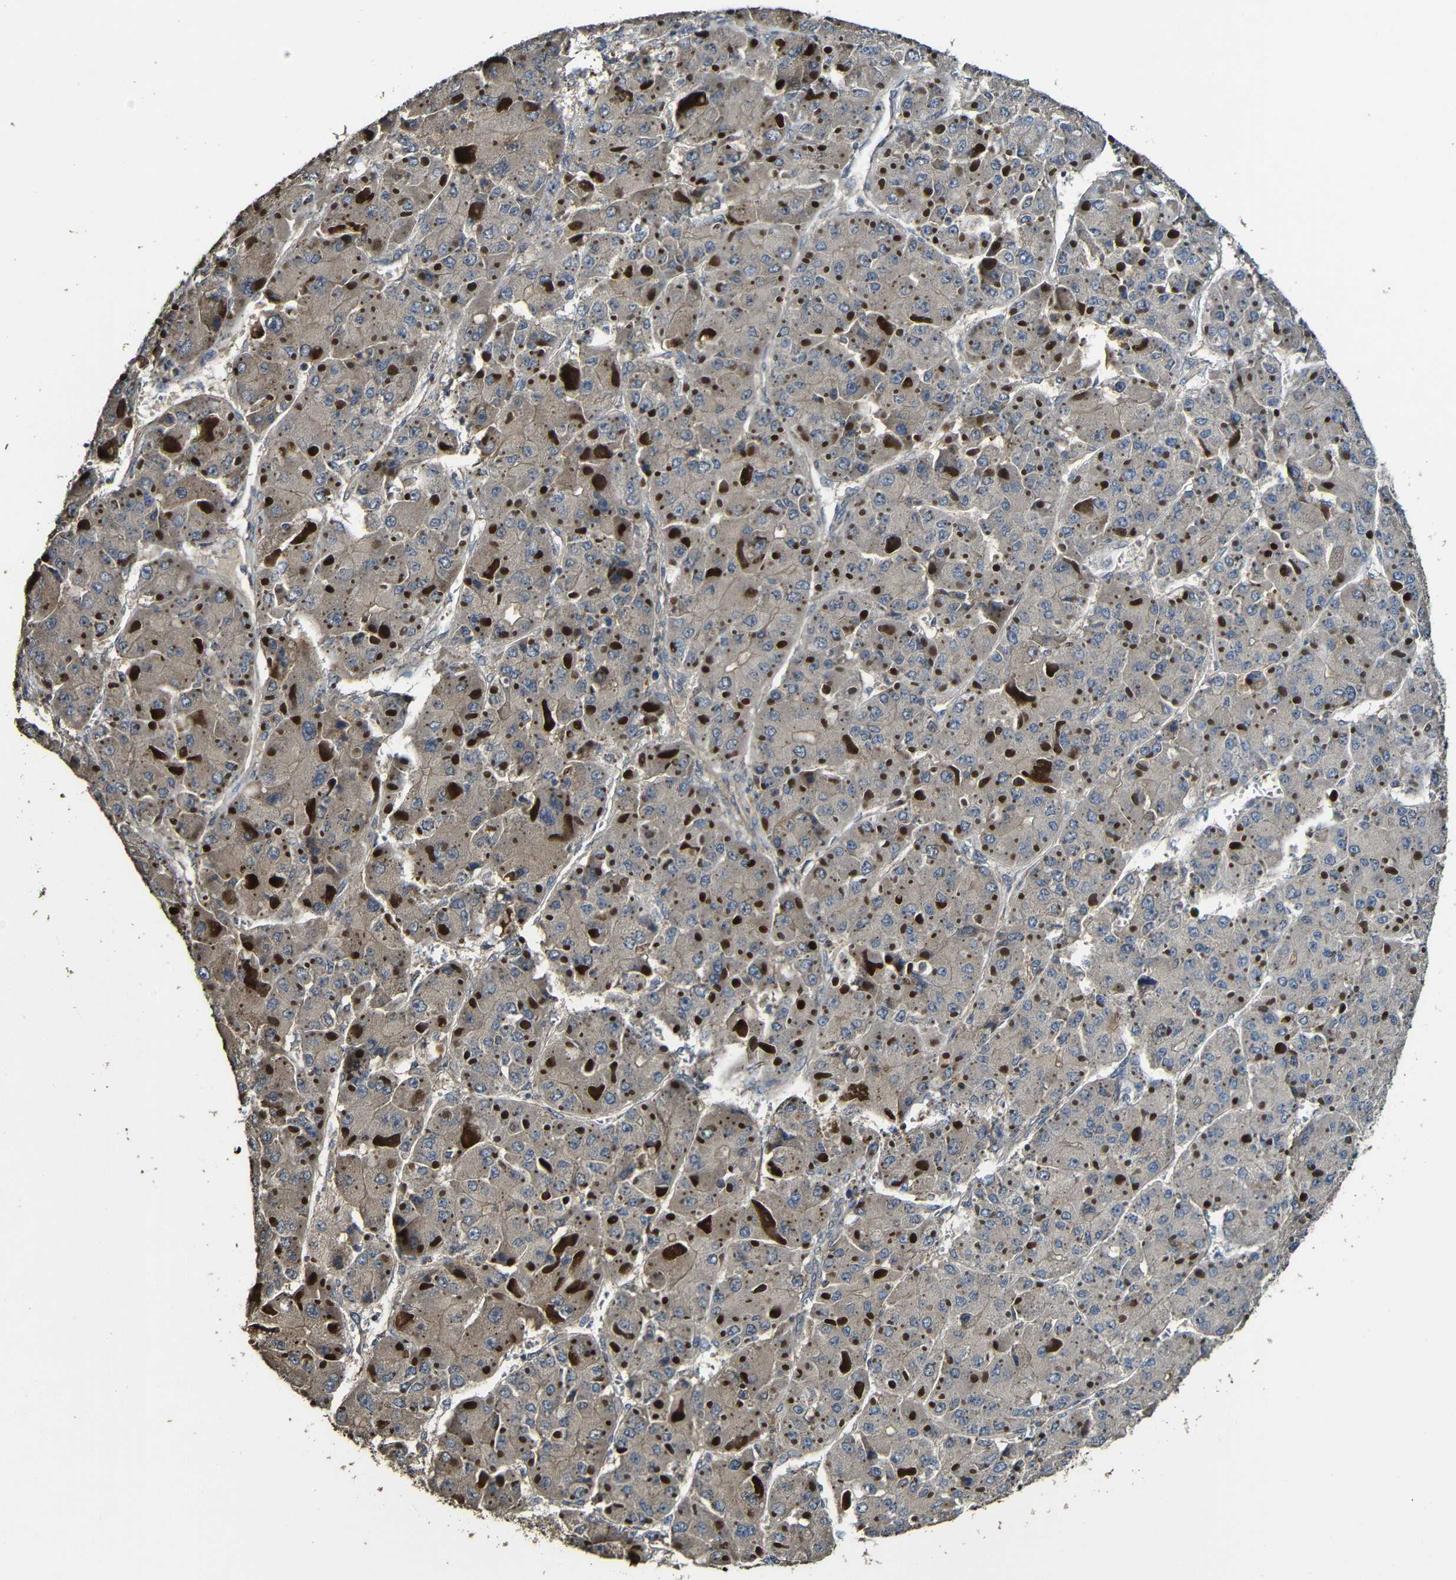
{"staining": {"intensity": "weak", "quantity": ">75%", "location": "cytoplasmic/membranous"}, "tissue": "liver cancer", "cell_type": "Tumor cells", "image_type": "cancer", "snomed": [{"axis": "morphology", "description": "Carcinoma, Hepatocellular, NOS"}, {"axis": "topography", "description": "Liver"}], "caption": "This image reveals immunohistochemistry staining of liver cancer, with low weak cytoplasmic/membranous expression in about >75% of tumor cells.", "gene": "CASP8", "patient": {"sex": "female", "age": 73}}